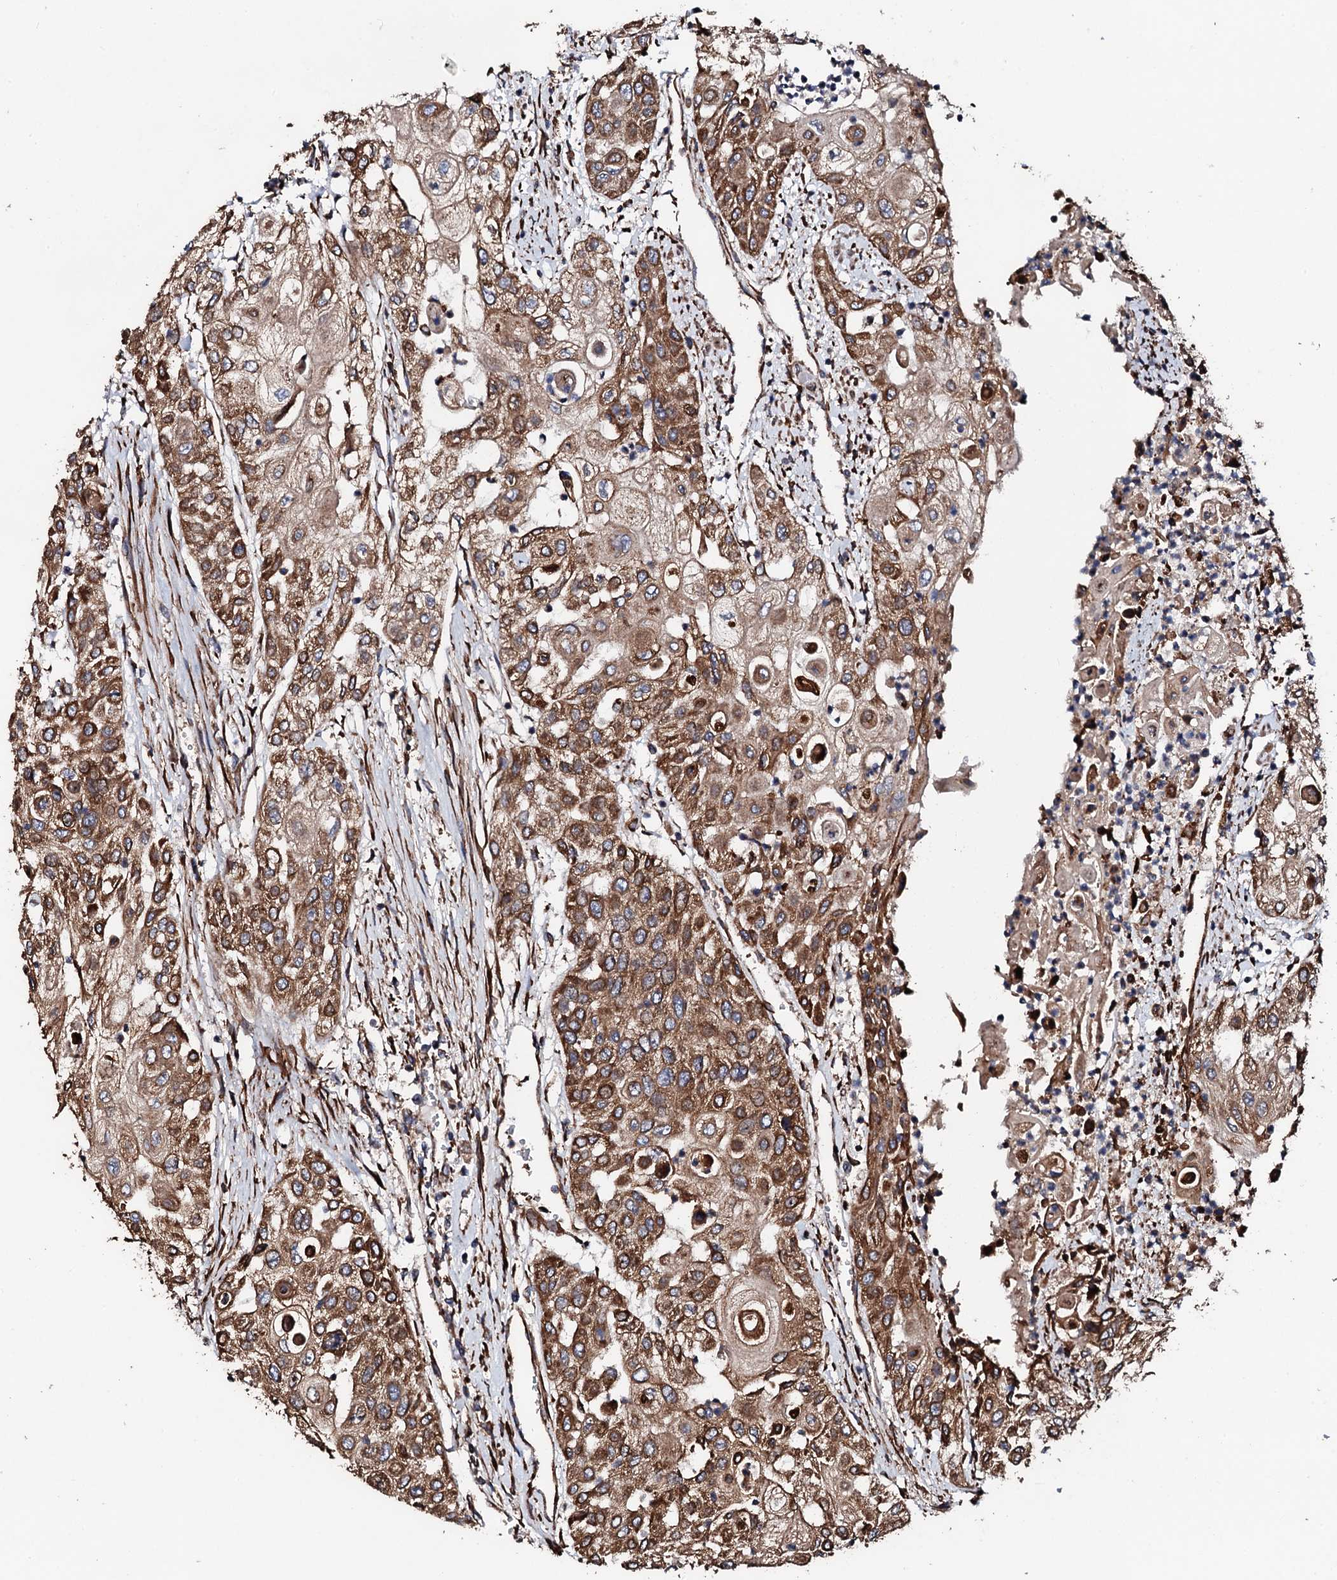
{"staining": {"intensity": "strong", "quantity": "25%-75%", "location": "cytoplasmic/membranous"}, "tissue": "urothelial cancer", "cell_type": "Tumor cells", "image_type": "cancer", "snomed": [{"axis": "morphology", "description": "Urothelial carcinoma, High grade"}, {"axis": "topography", "description": "Urinary bladder"}], "caption": "Protein expression analysis of urothelial cancer reveals strong cytoplasmic/membranous staining in approximately 25%-75% of tumor cells.", "gene": "CKAP5", "patient": {"sex": "female", "age": 79}}